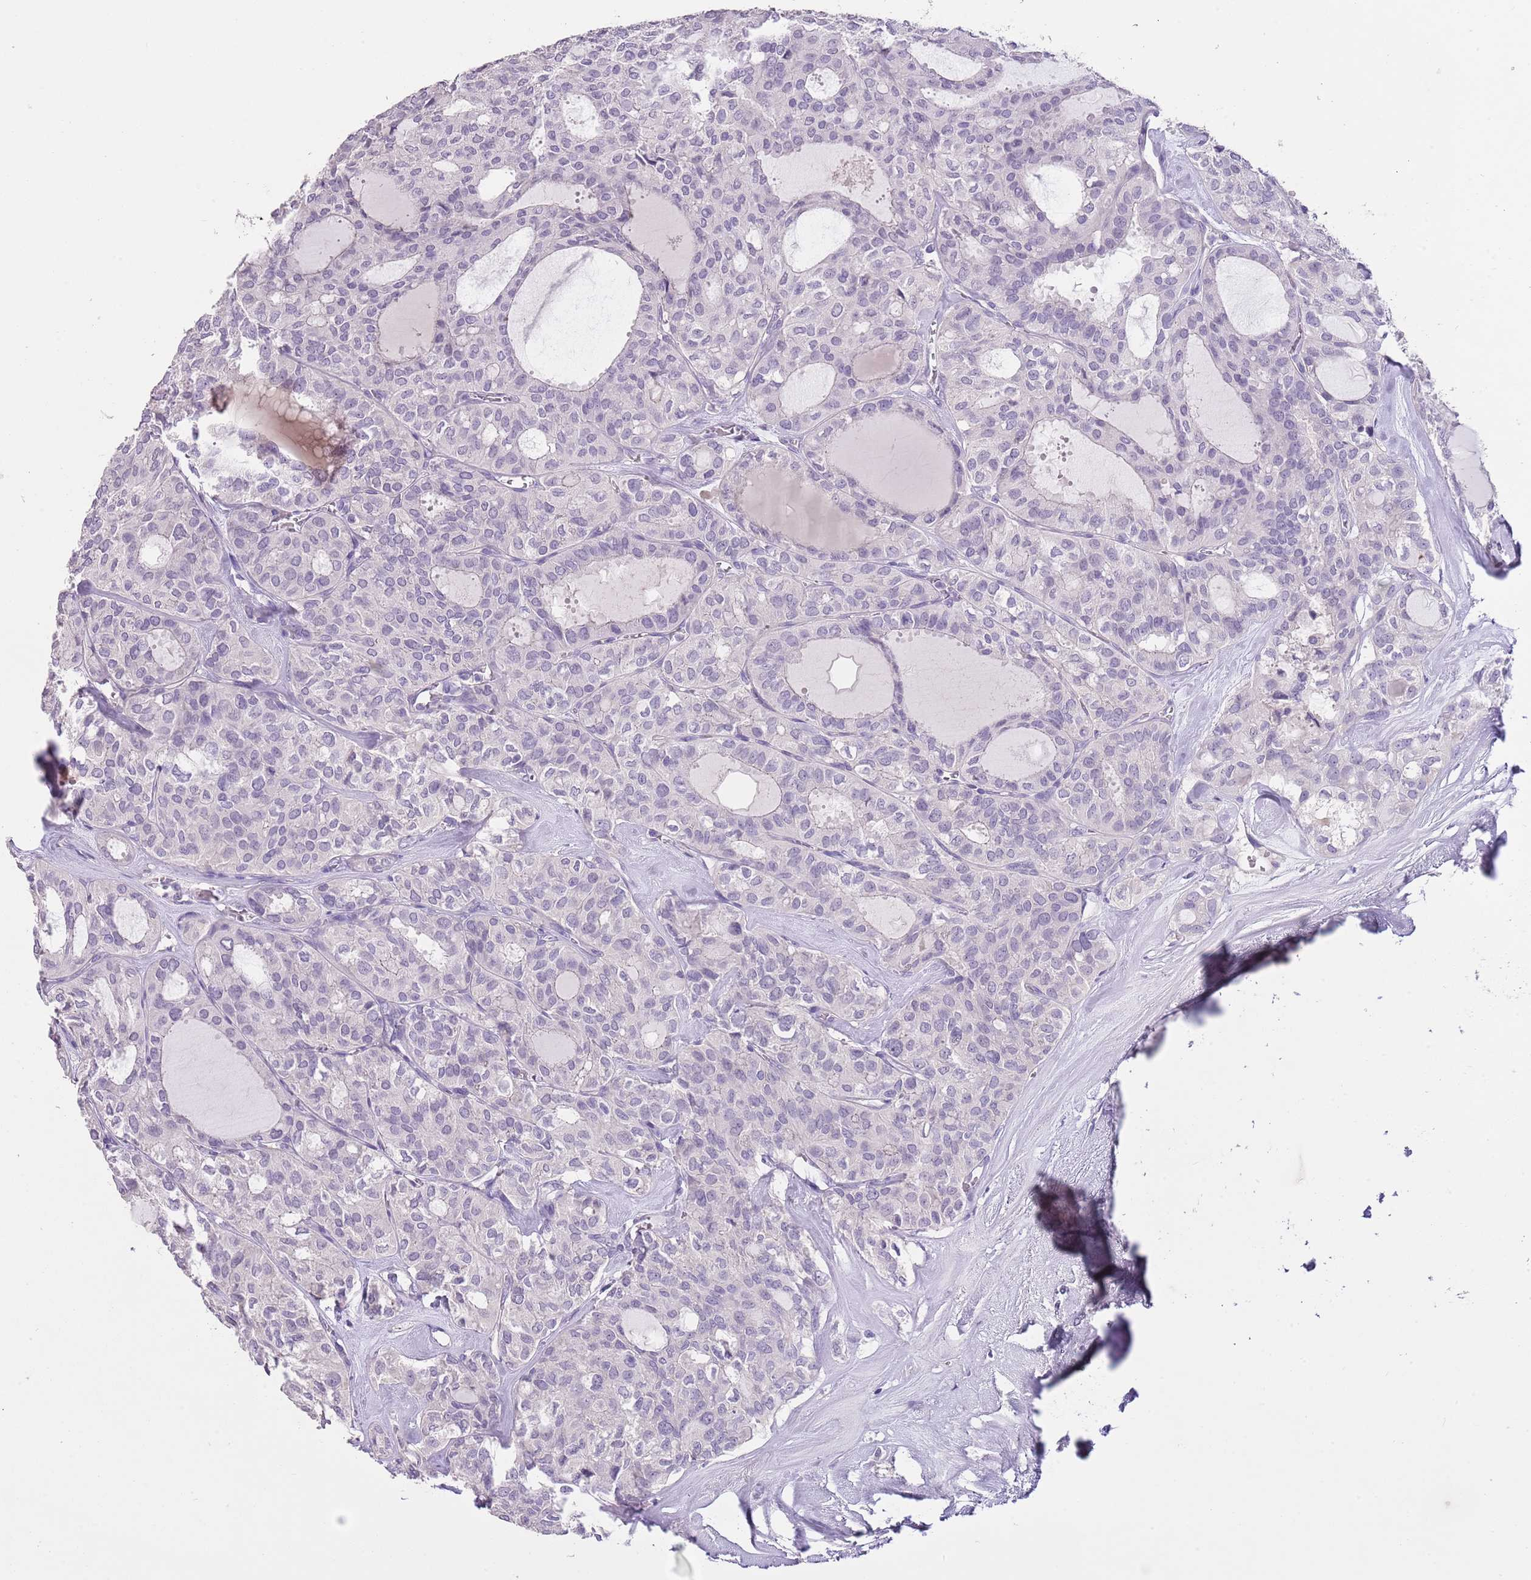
{"staining": {"intensity": "negative", "quantity": "none", "location": "none"}, "tissue": "thyroid cancer", "cell_type": "Tumor cells", "image_type": "cancer", "snomed": [{"axis": "morphology", "description": "Follicular adenoma carcinoma, NOS"}, {"axis": "topography", "description": "Thyroid gland"}], "caption": "Immunohistochemistry (IHC) photomicrograph of human thyroid cancer stained for a protein (brown), which demonstrates no positivity in tumor cells.", "gene": "SLC35E3", "patient": {"sex": "male", "age": 75}}